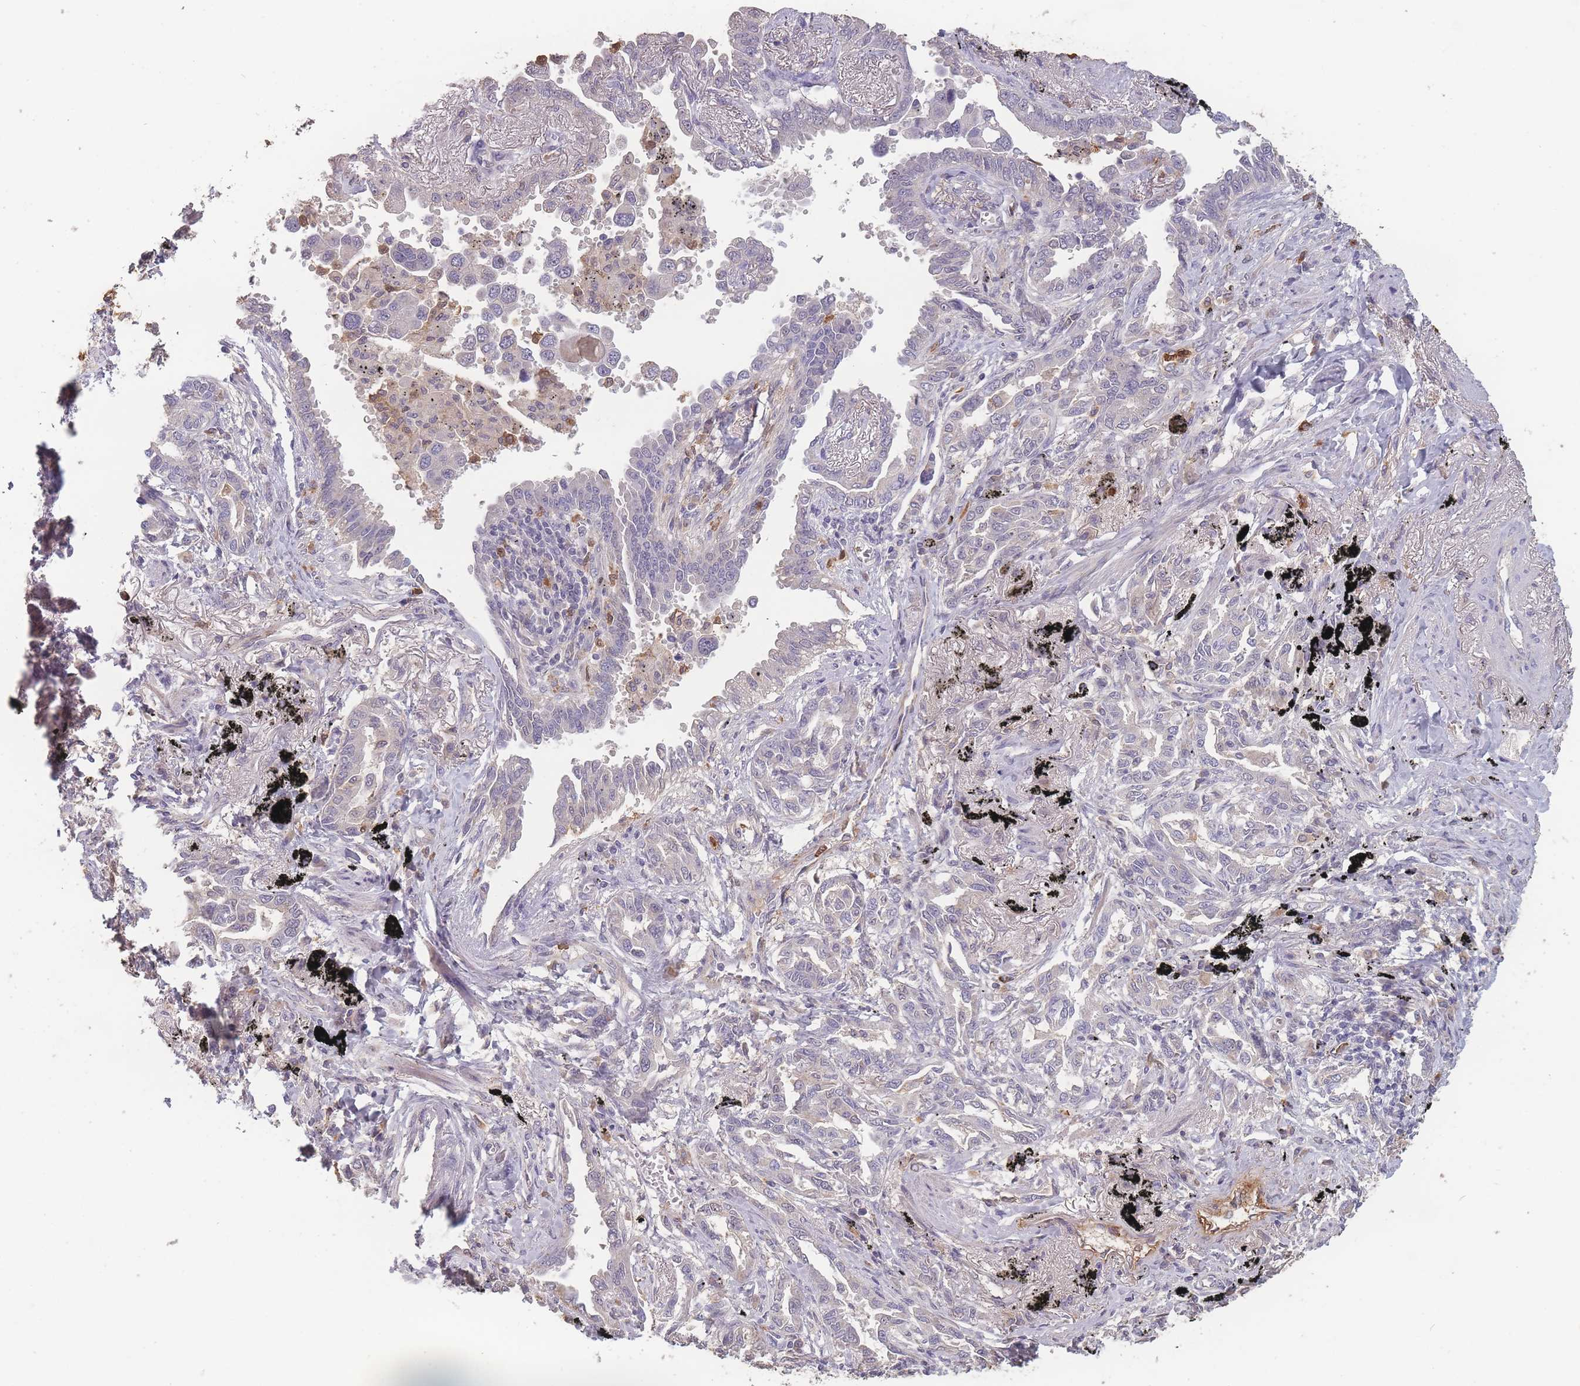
{"staining": {"intensity": "negative", "quantity": "none", "location": "none"}, "tissue": "lung cancer", "cell_type": "Tumor cells", "image_type": "cancer", "snomed": [{"axis": "morphology", "description": "Adenocarcinoma, NOS"}, {"axis": "topography", "description": "Lung"}], "caption": "Micrograph shows no significant protein expression in tumor cells of lung cancer.", "gene": "BST1", "patient": {"sex": "male", "age": 67}}